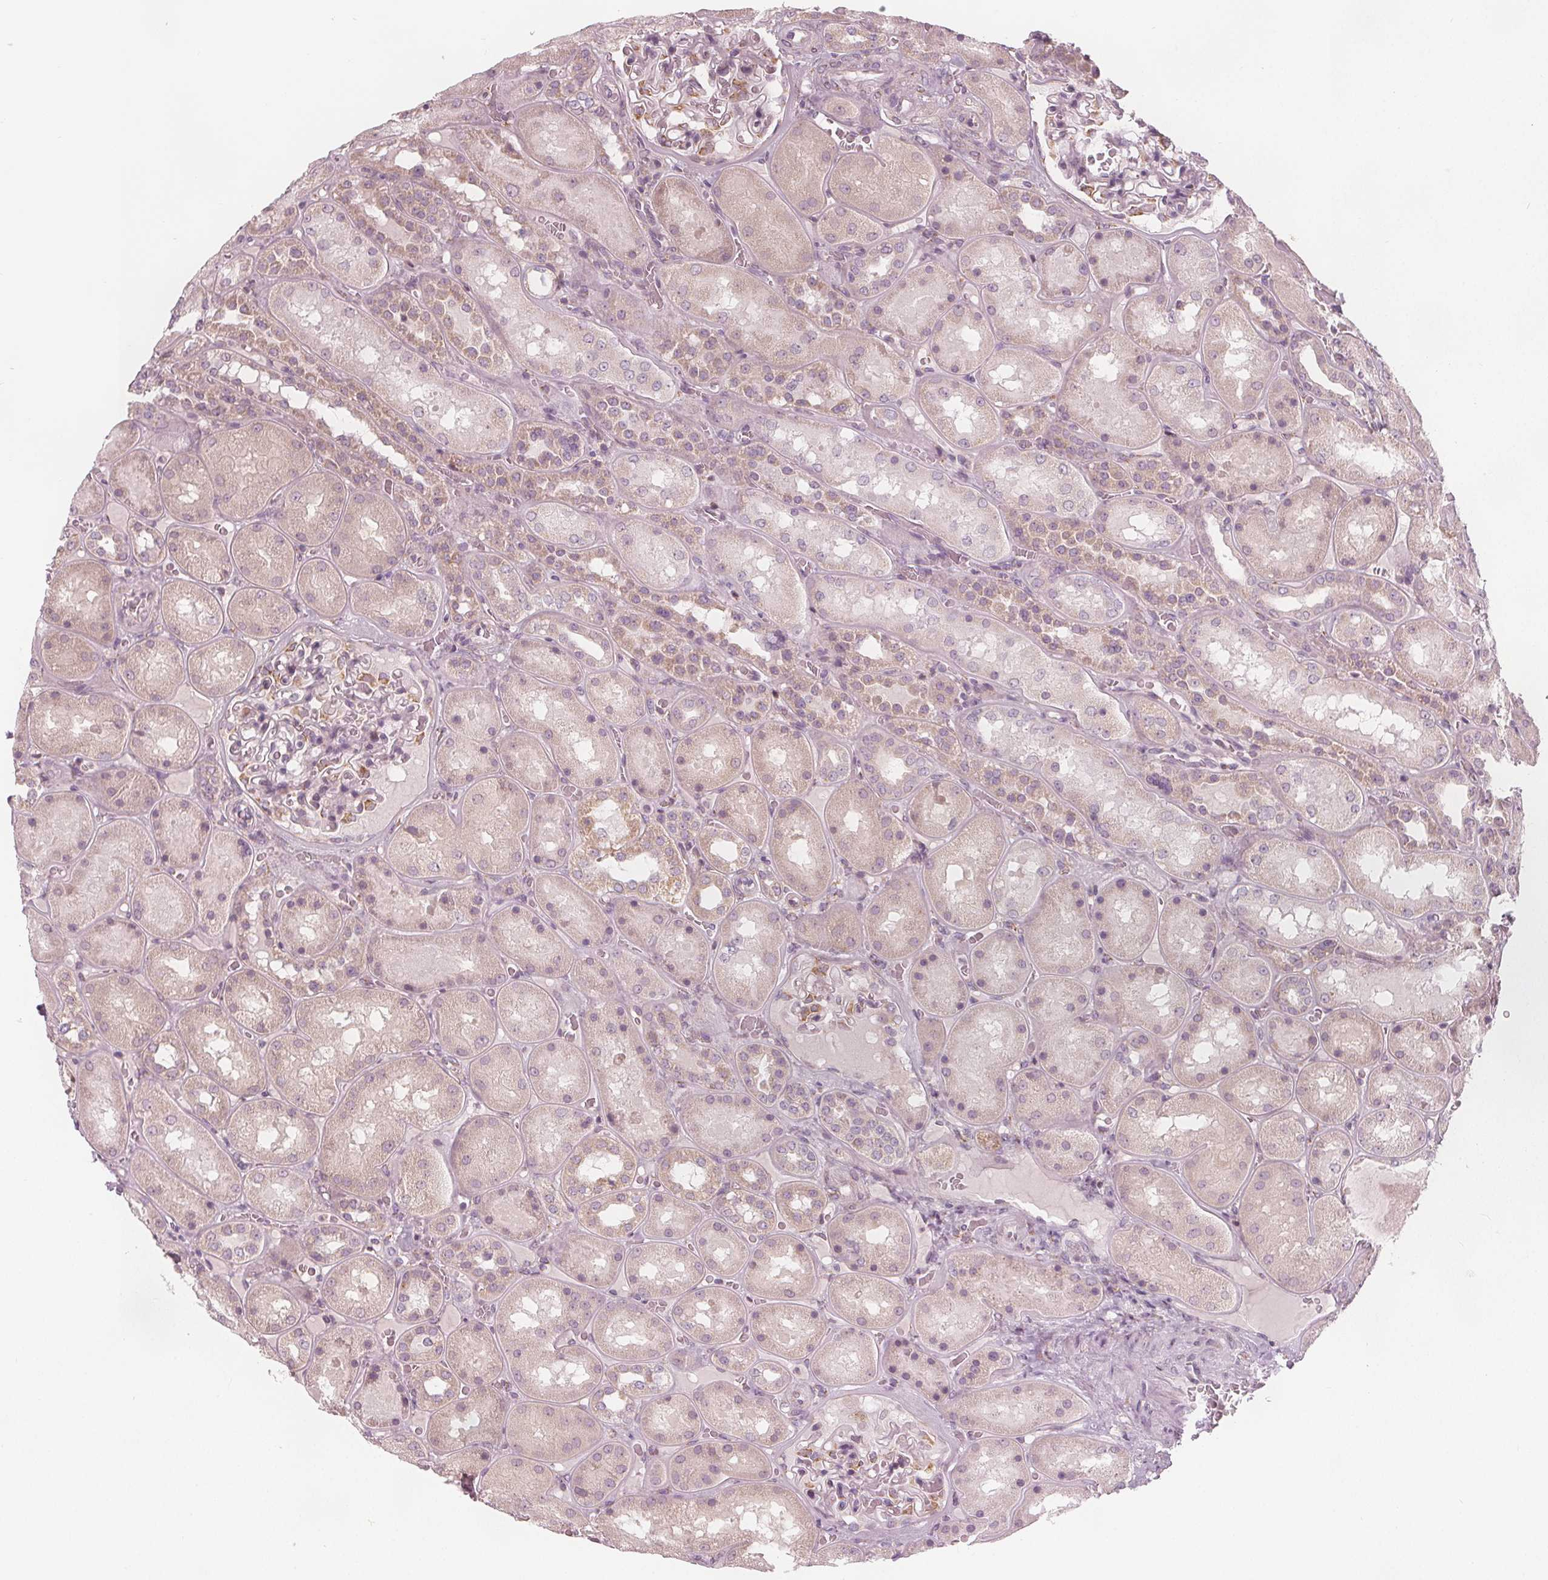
{"staining": {"intensity": "weak", "quantity": "<25%", "location": "cytoplasmic/membranous"}, "tissue": "kidney", "cell_type": "Cells in glomeruli", "image_type": "normal", "snomed": [{"axis": "morphology", "description": "Normal tissue, NOS"}, {"axis": "topography", "description": "Kidney"}], "caption": "Histopathology image shows no protein positivity in cells in glomeruli of normal kidney. The staining is performed using DAB (3,3'-diaminobenzidine) brown chromogen with nuclei counter-stained in using hematoxylin.", "gene": "BRSK1", "patient": {"sex": "male", "age": 73}}